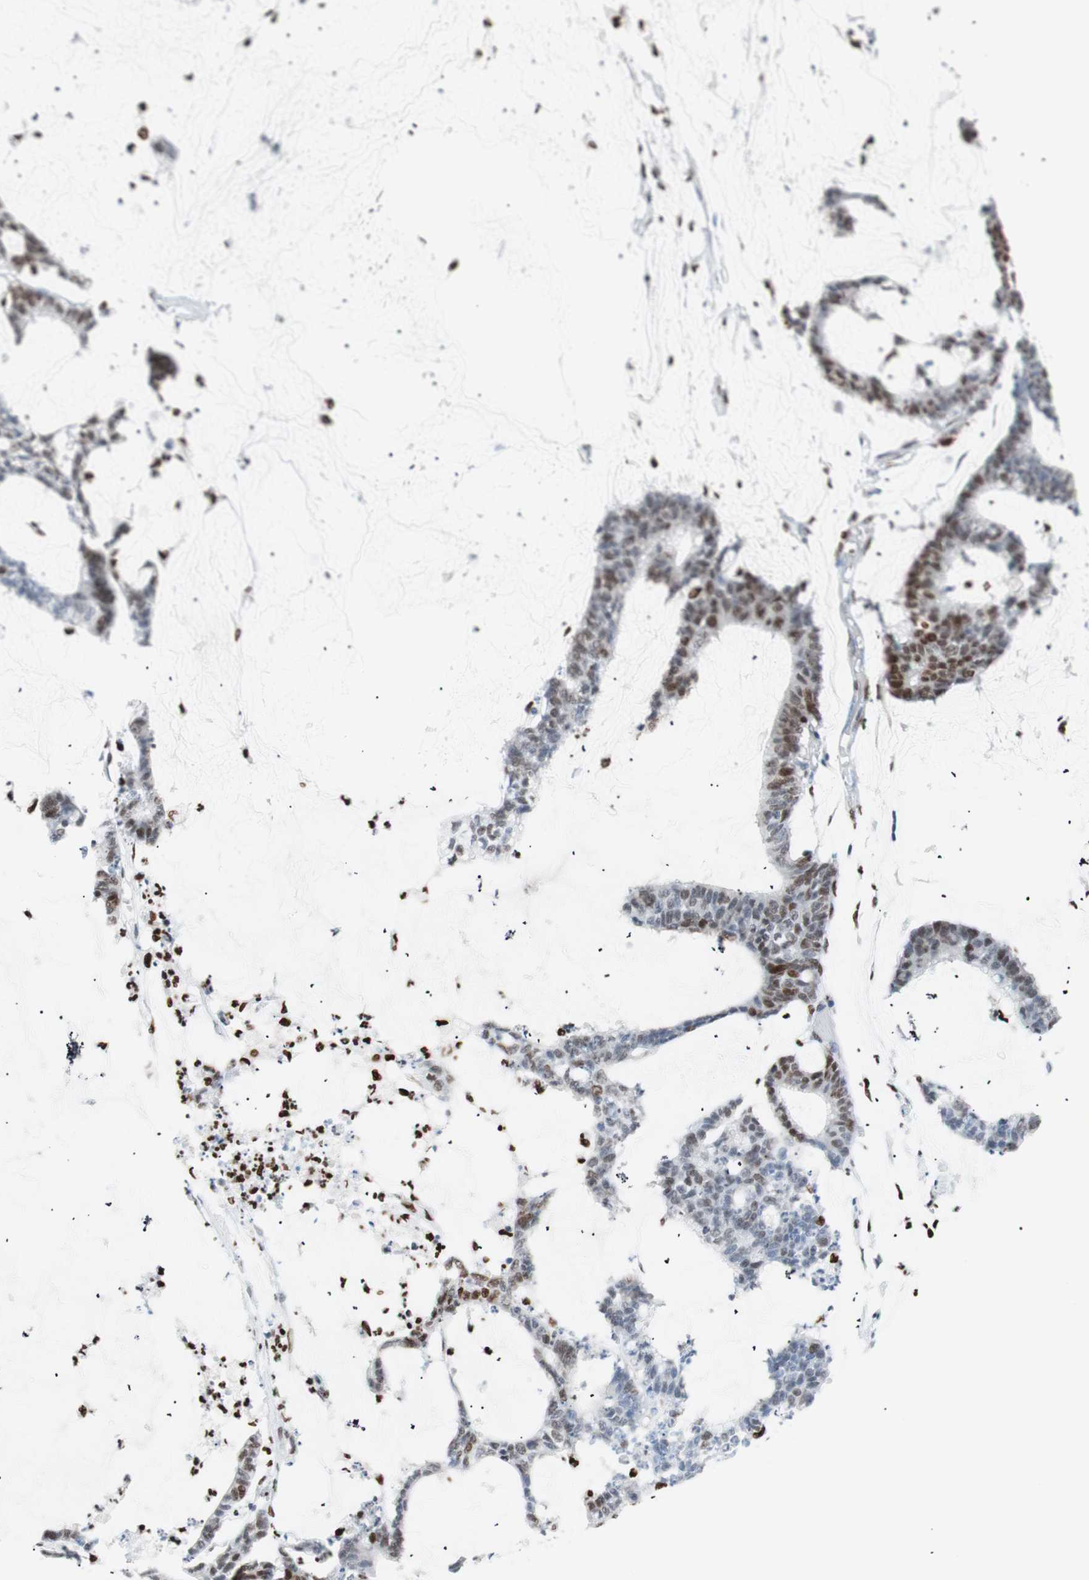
{"staining": {"intensity": "moderate", "quantity": ">75%", "location": "nuclear"}, "tissue": "colorectal cancer", "cell_type": "Tumor cells", "image_type": "cancer", "snomed": [{"axis": "morphology", "description": "Adenocarcinoma, NOS"}, {"axis": "topography", "description": "Colon"}], "caption": "The image displays a brown stain indicating the presence of a protein in the nuclear of tumor cells in colorectal cancer.", "gene": "CEBPB", "patient": {"sex": "female", "age": 84}}